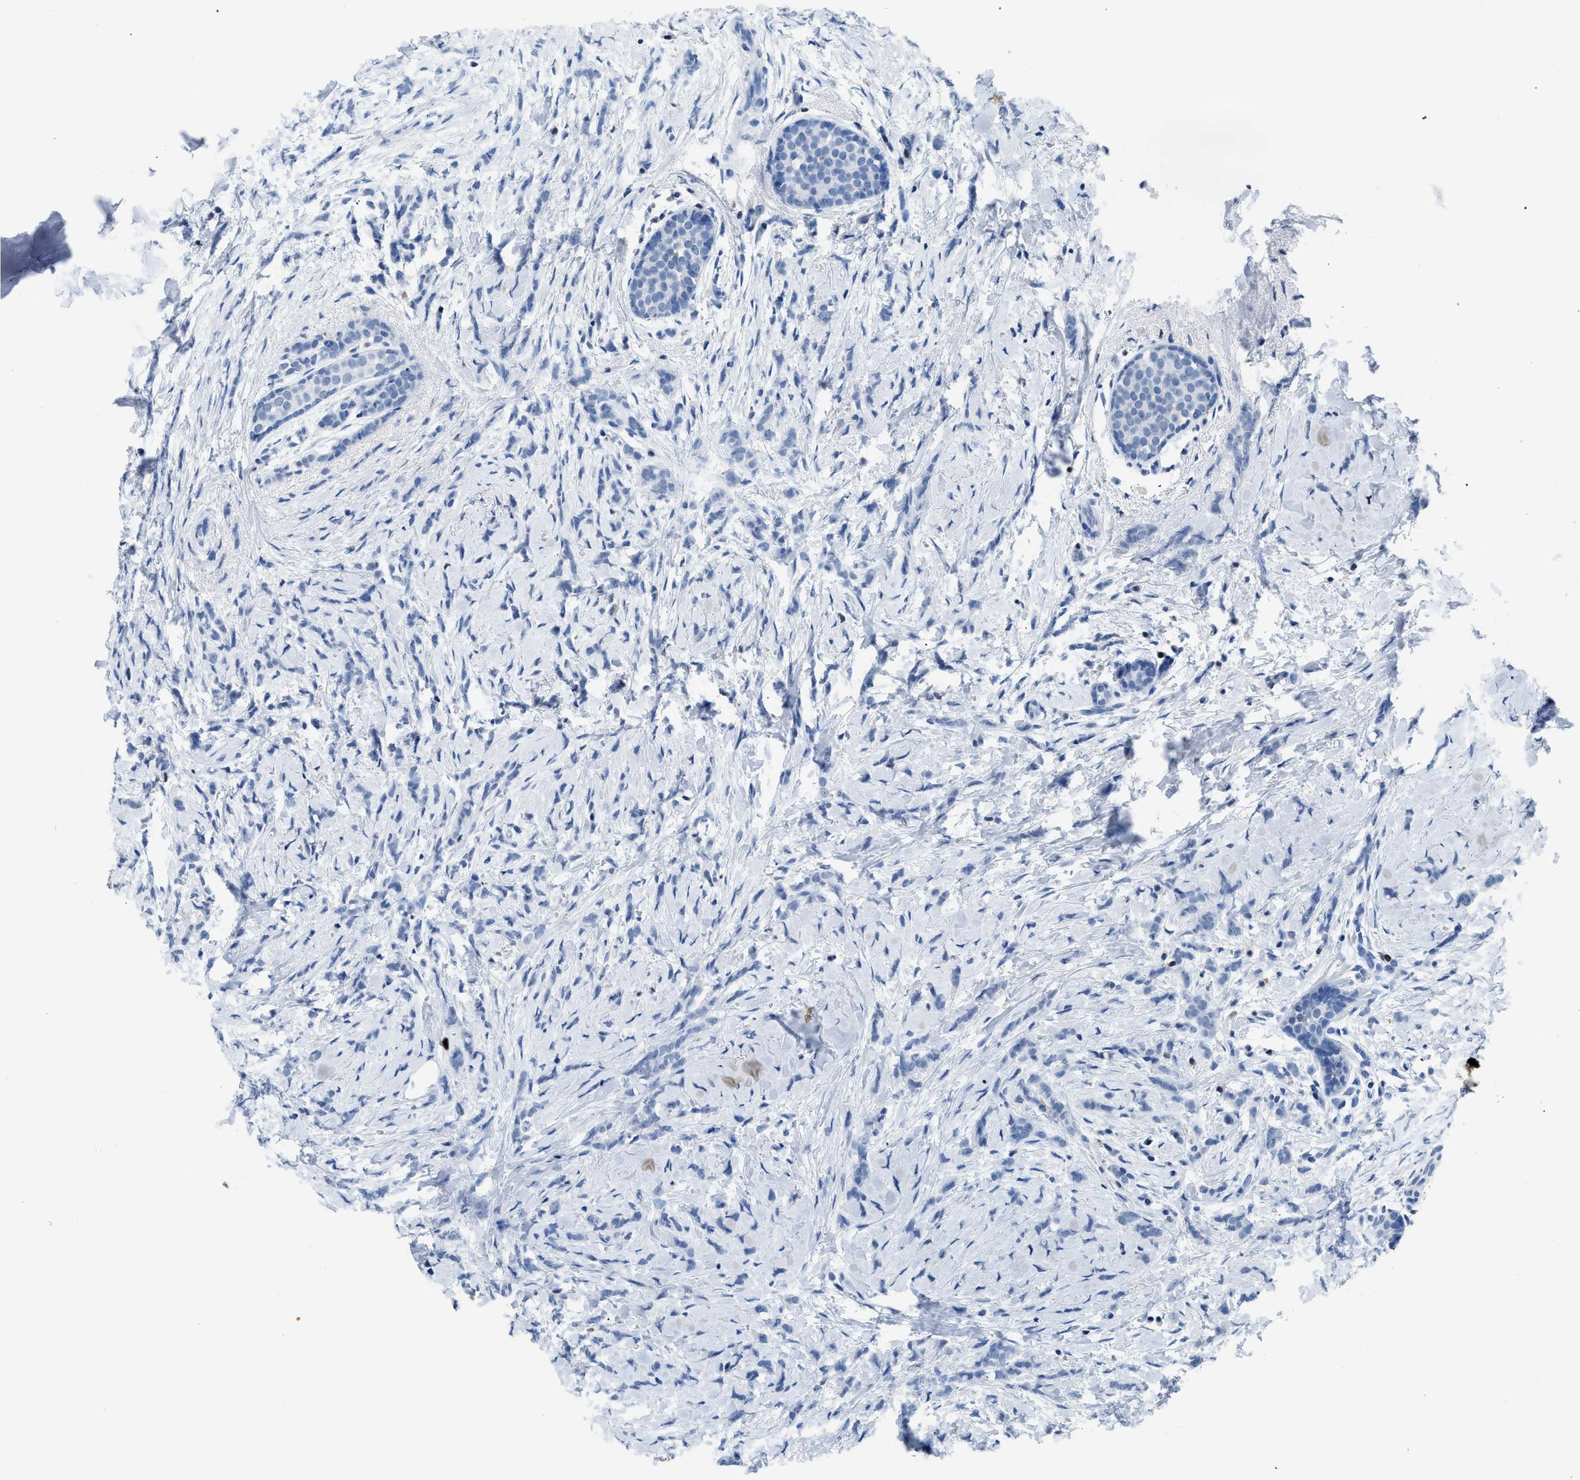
{"staining": {"intensity": "negative", "quantity": "none", "location": "none"}, "tissue": "breast cancer", "cell_type": "Tumor cells", "image_type": "cancer", "snomed": [{"axis": "morphology", "description": "Lobular carcinoma, in situ"}, {"axis": "morphology", "description": "Lobular carcinoma"}, {"axis": "topography", "description": "Breast"}], "caption": "The image demonstrates no staining of tumor cells in breast cancer. (Stains: DAB immunohistochemistry with hematoxylin counter stain, Microscopy: brightfield microscopy at high magnification).", "gene": "NFATC2", "patient": {"sex": "female", "age": 41}}